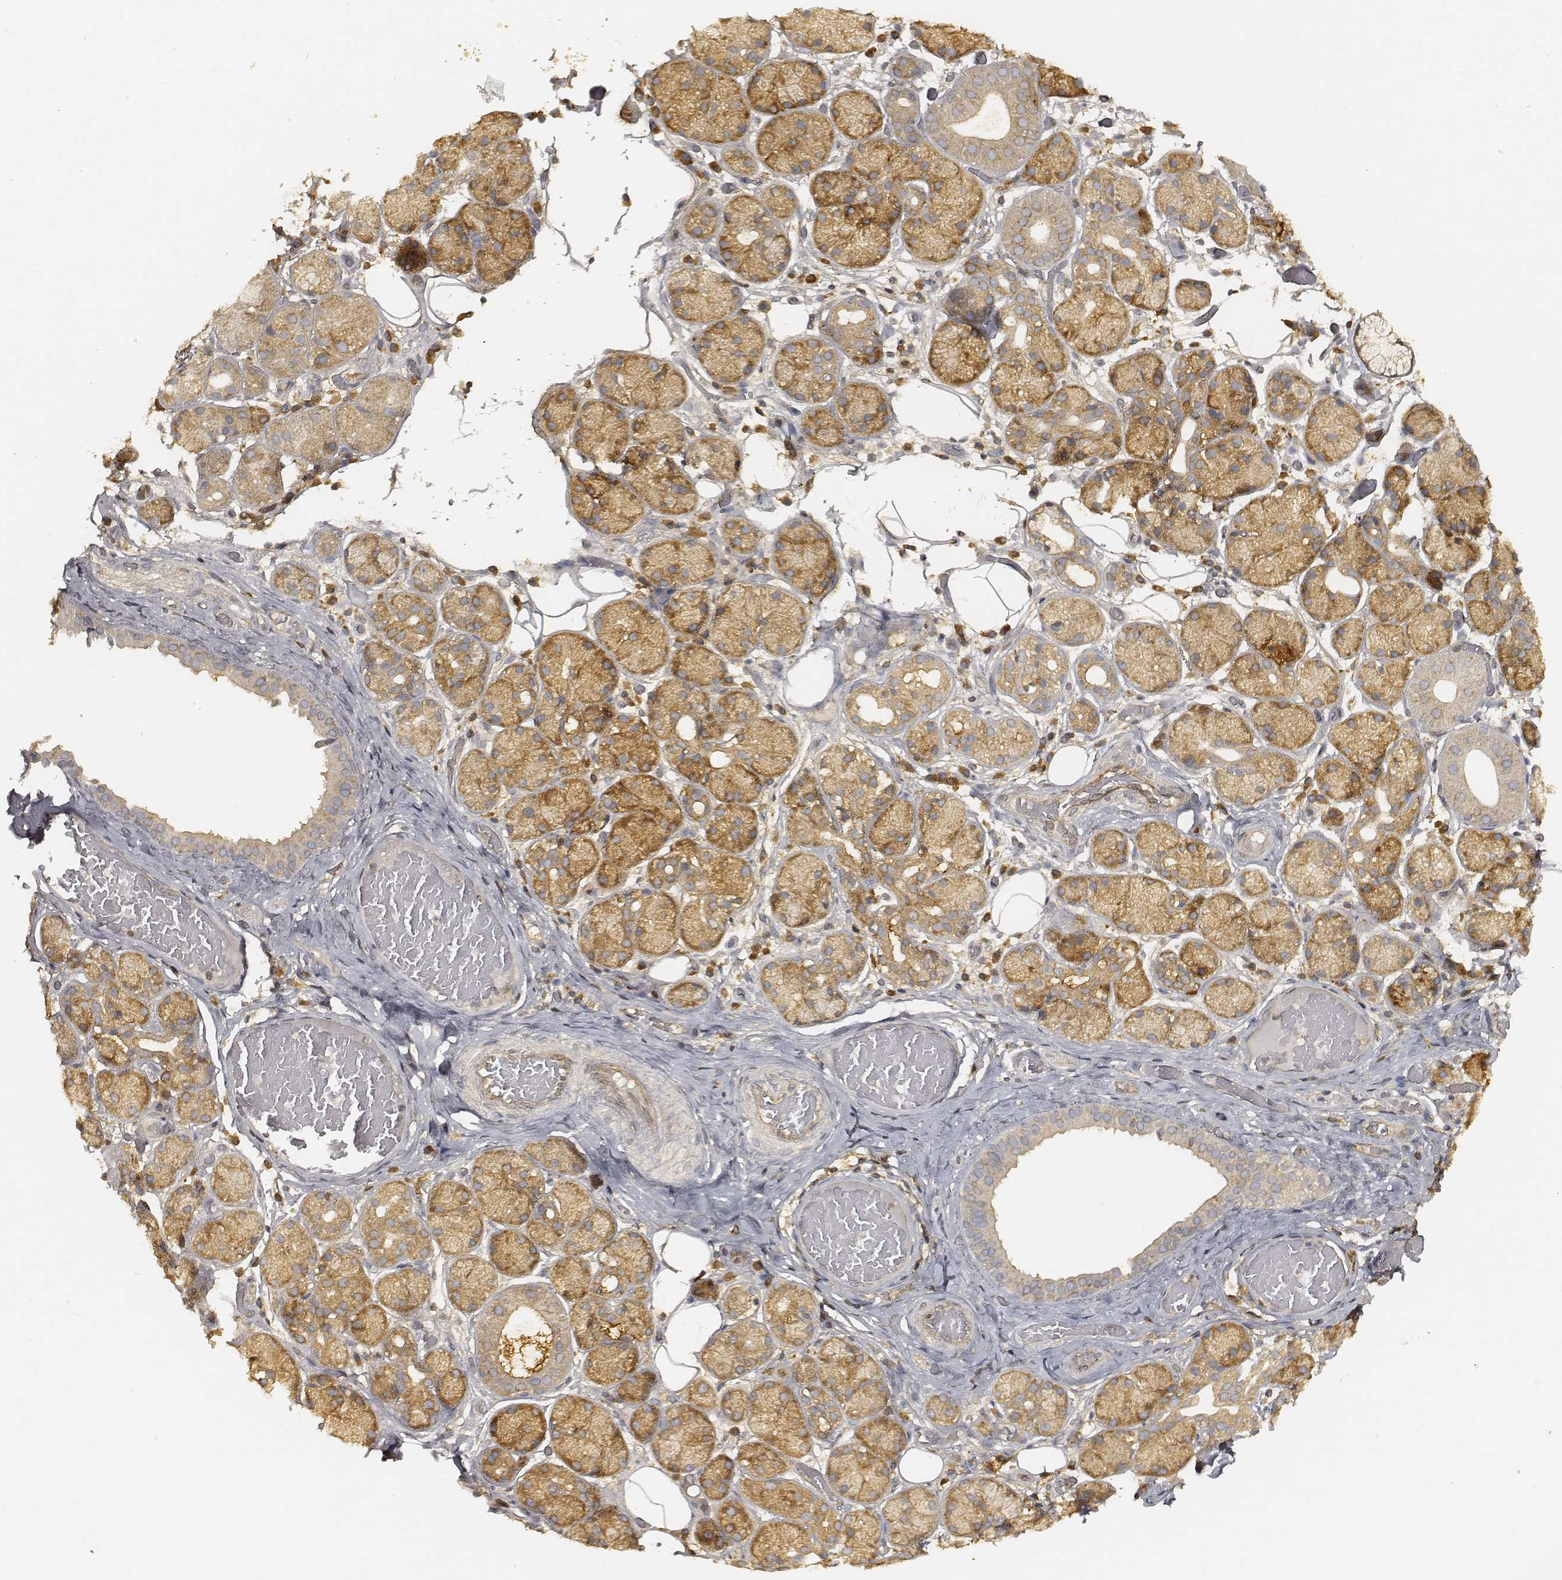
{"staining": {"intensity": "strong", "quantity": ">75%", "location": "cytoplasmic/membranous"}, "tissue": "salivary gland", "cell_type": "Glandular cells", "image_type": "normal", "snomed": [{"axis": "morphology", "description": "Normal tissue, NOS"}, {"axis": "topography", "description": "Salivary gland"}, {"axis": "topography", "description": "Peripheral nerve tissue"}], "caption": "An immunohistochemistry image of normal tissue is shown. Protein staining in brown labels strong cytoplasmic/membranous positivity in salivary gland within glandular cells.", "gene": "CARS1", "patient": {"sex": "male", "age": 71}}